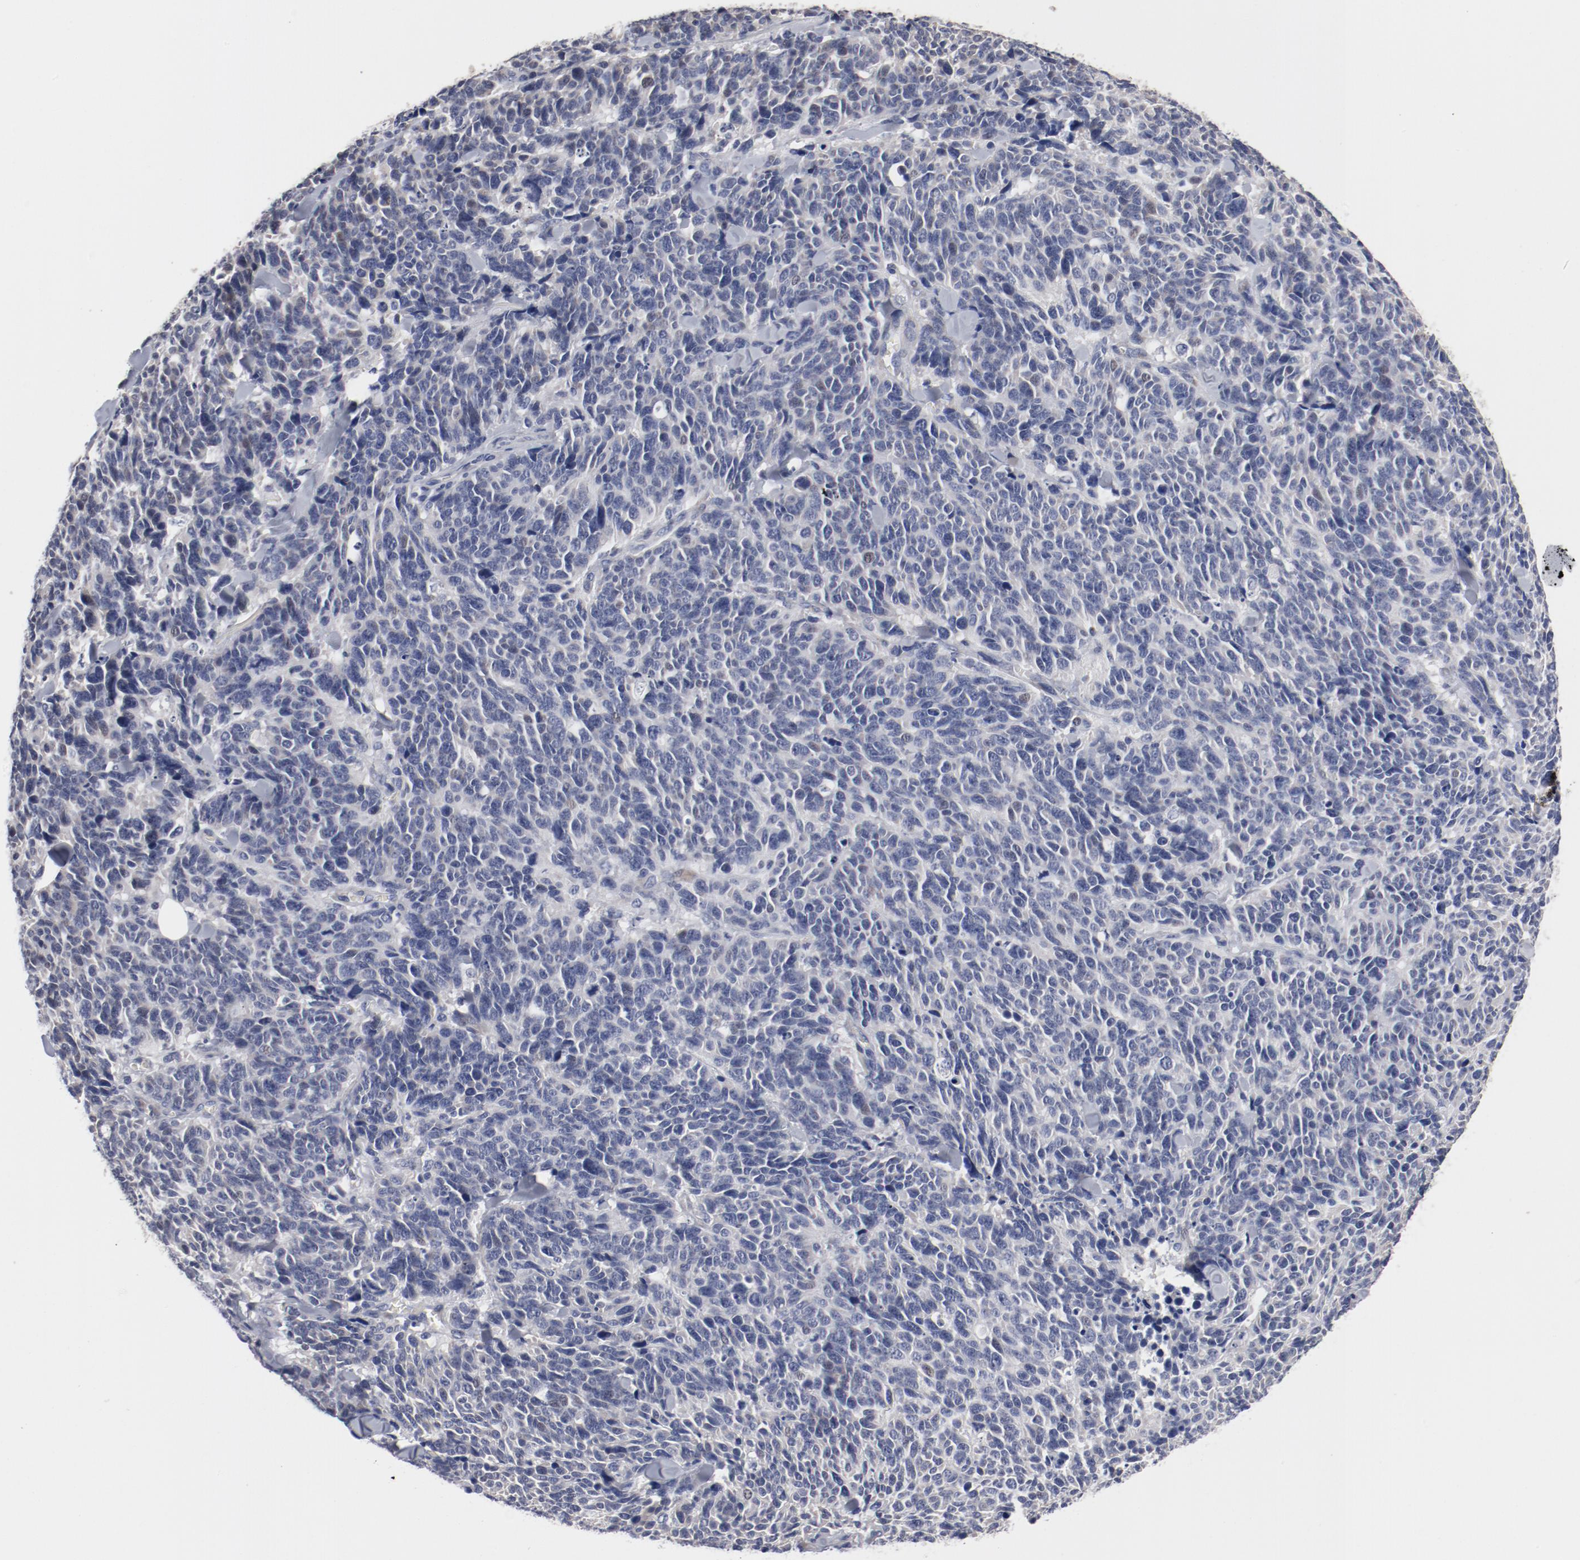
{"staining": {"intensity": "negative", "quantity": "none", "location": "none"}, "tissue": "lung cancer", "cell_type": "Tumor cells", "image_type": "cancer", "snomed": [{"axis": "morphology", "description": "Neoplasm, malignant, NOS"}, {"axis": "topography", "description": "Lung"}], "caption": "Human lung neoplasm (malignant) stained for a protein using immunohistochemistry shows no expression in tumor cells.", "gene": "GPR143", "patient": {"sex": "female", "age": 58}}